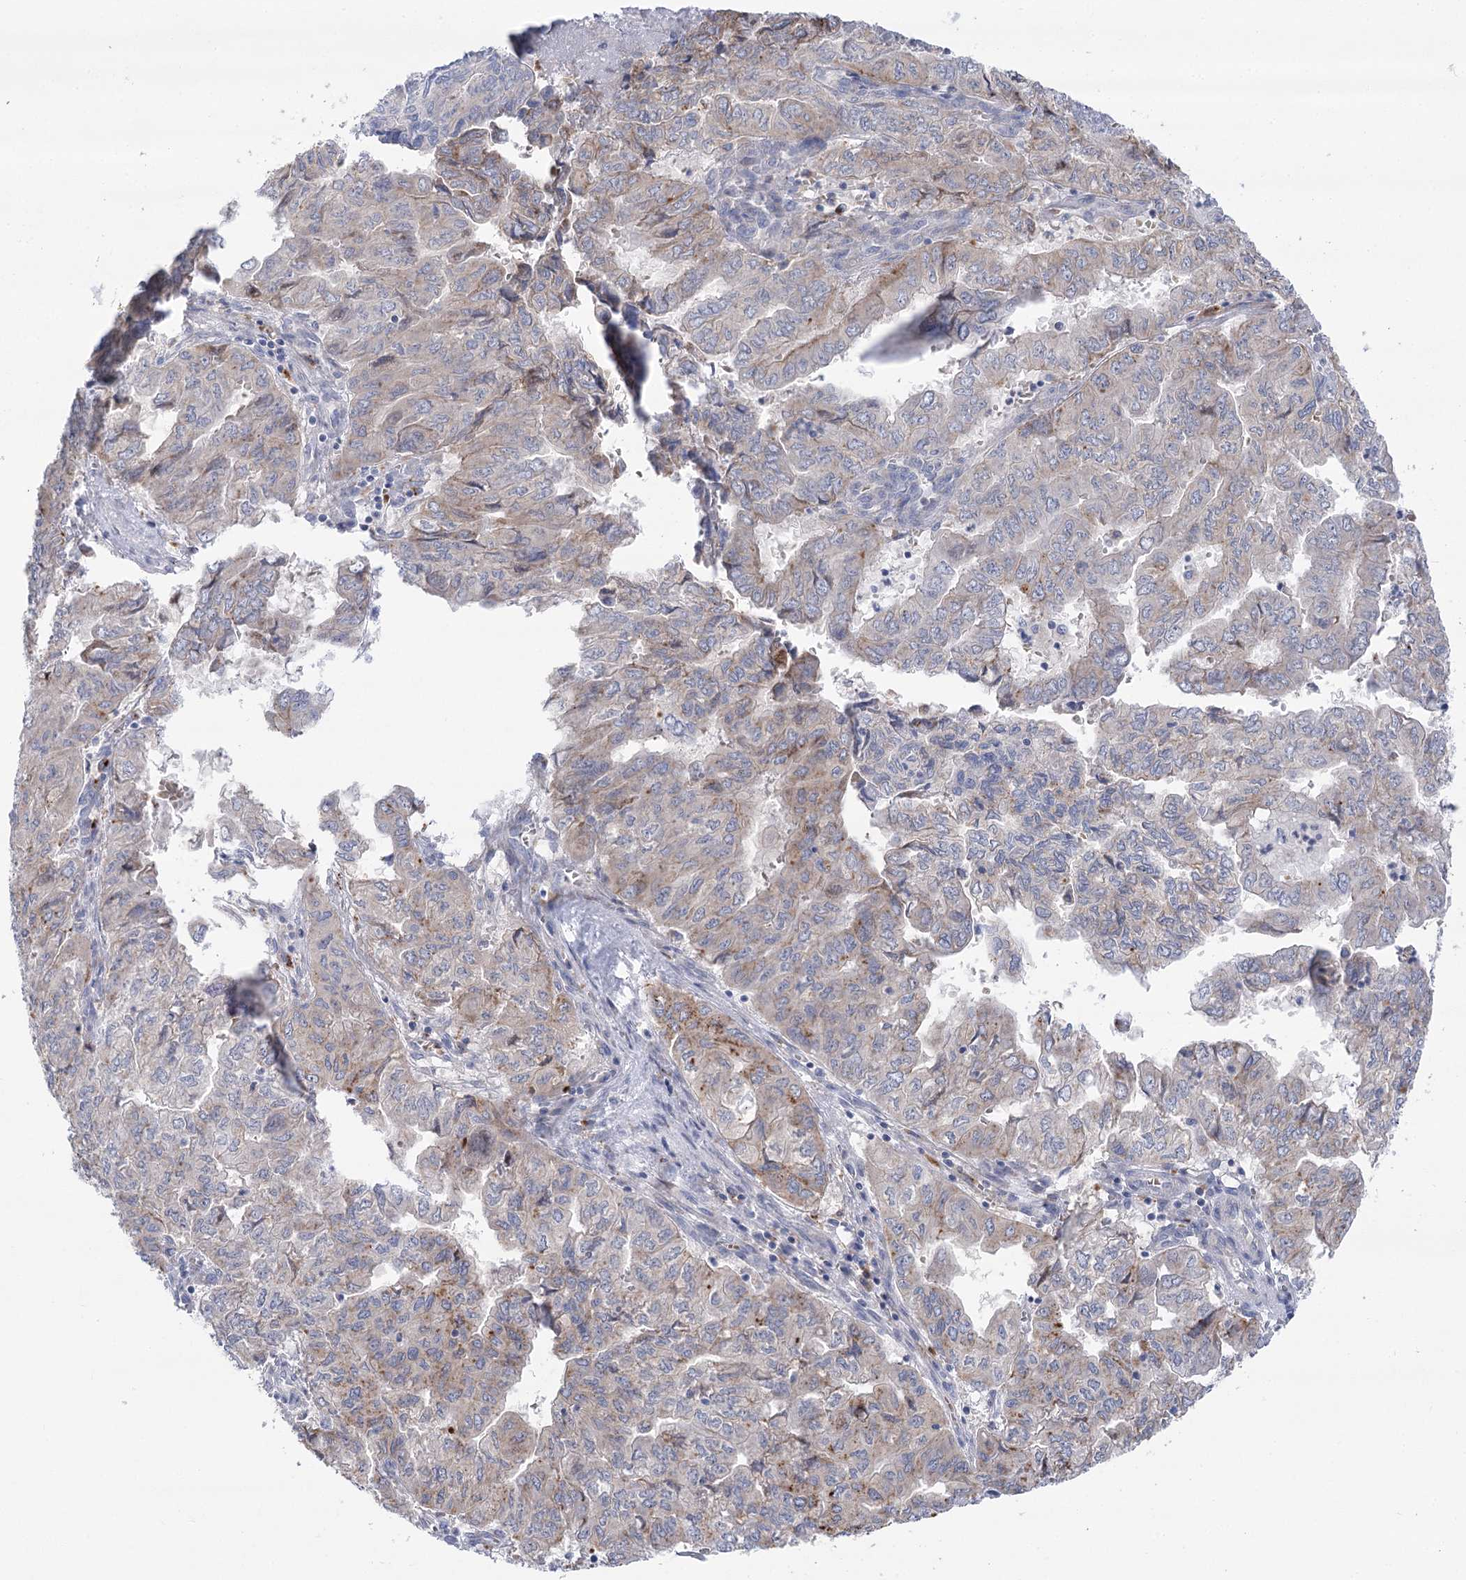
{"staining": {"intensity": "moderate", "quantity": "25%-75%", "location": "cytoplasmic/membranous"}, "tissue": "pancreatic cancer", "cell_type": "Tumor cells", "image_type": "cancer", "snomed": [{"axis": "morphology", "description": "Adenocarcinoma, NOS"}, {"axis": "topography", "description": "Pancreas"}], "caption": "A photomicrograph of human pancreatic cancer stained for a protein shows moderate cytoplasmic/membranous brown staining in tumor cells.", "gene": "SIAE", "patient": {"sex": "male", "age": 51}}